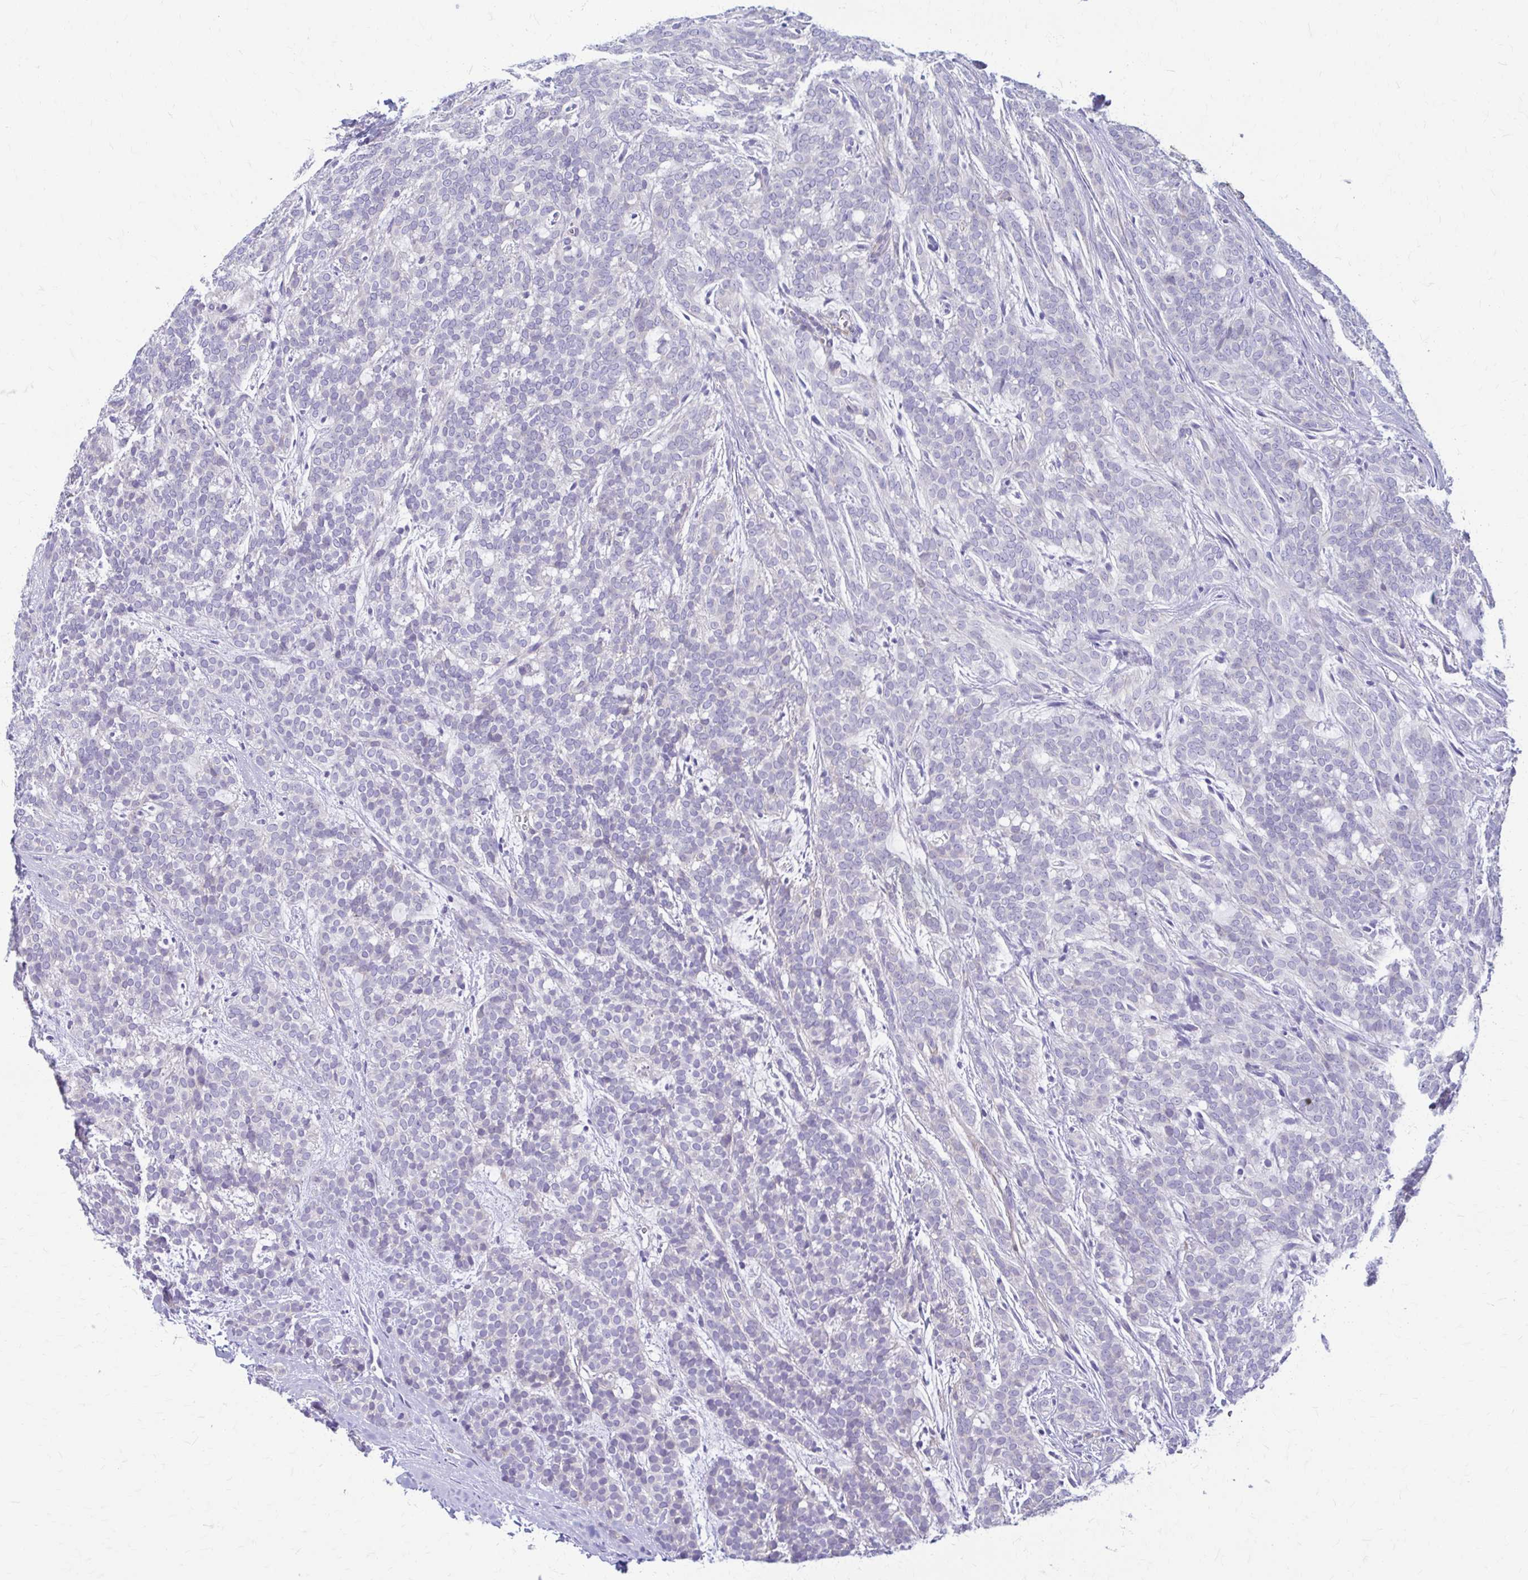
{"staining": {"intensity": "negative", "quantity": "none", "location": "none"}, "tissue": "head and neck cancer", "cell_type": "Tumor cells", "image_type": "cancer", "snomed": [{"axis": "morphology", "description": "Normal tissue, NOS"}, {"axis": "morphology", "description": "Adenocarcinoma, NOS"}, {"axis": "topography", "description": "Oral tissue"}, {"axis": "topography", "description": "Head-Neck"}], "caption": "High magnification brightfield microscopy of head and neck cancer stained with DAB (brown) and counterstained with hematoxylin (blue): tumor cells show no significant positivity.", "gene": "DSP", "patient": {"sex": "female", "age": 57}}